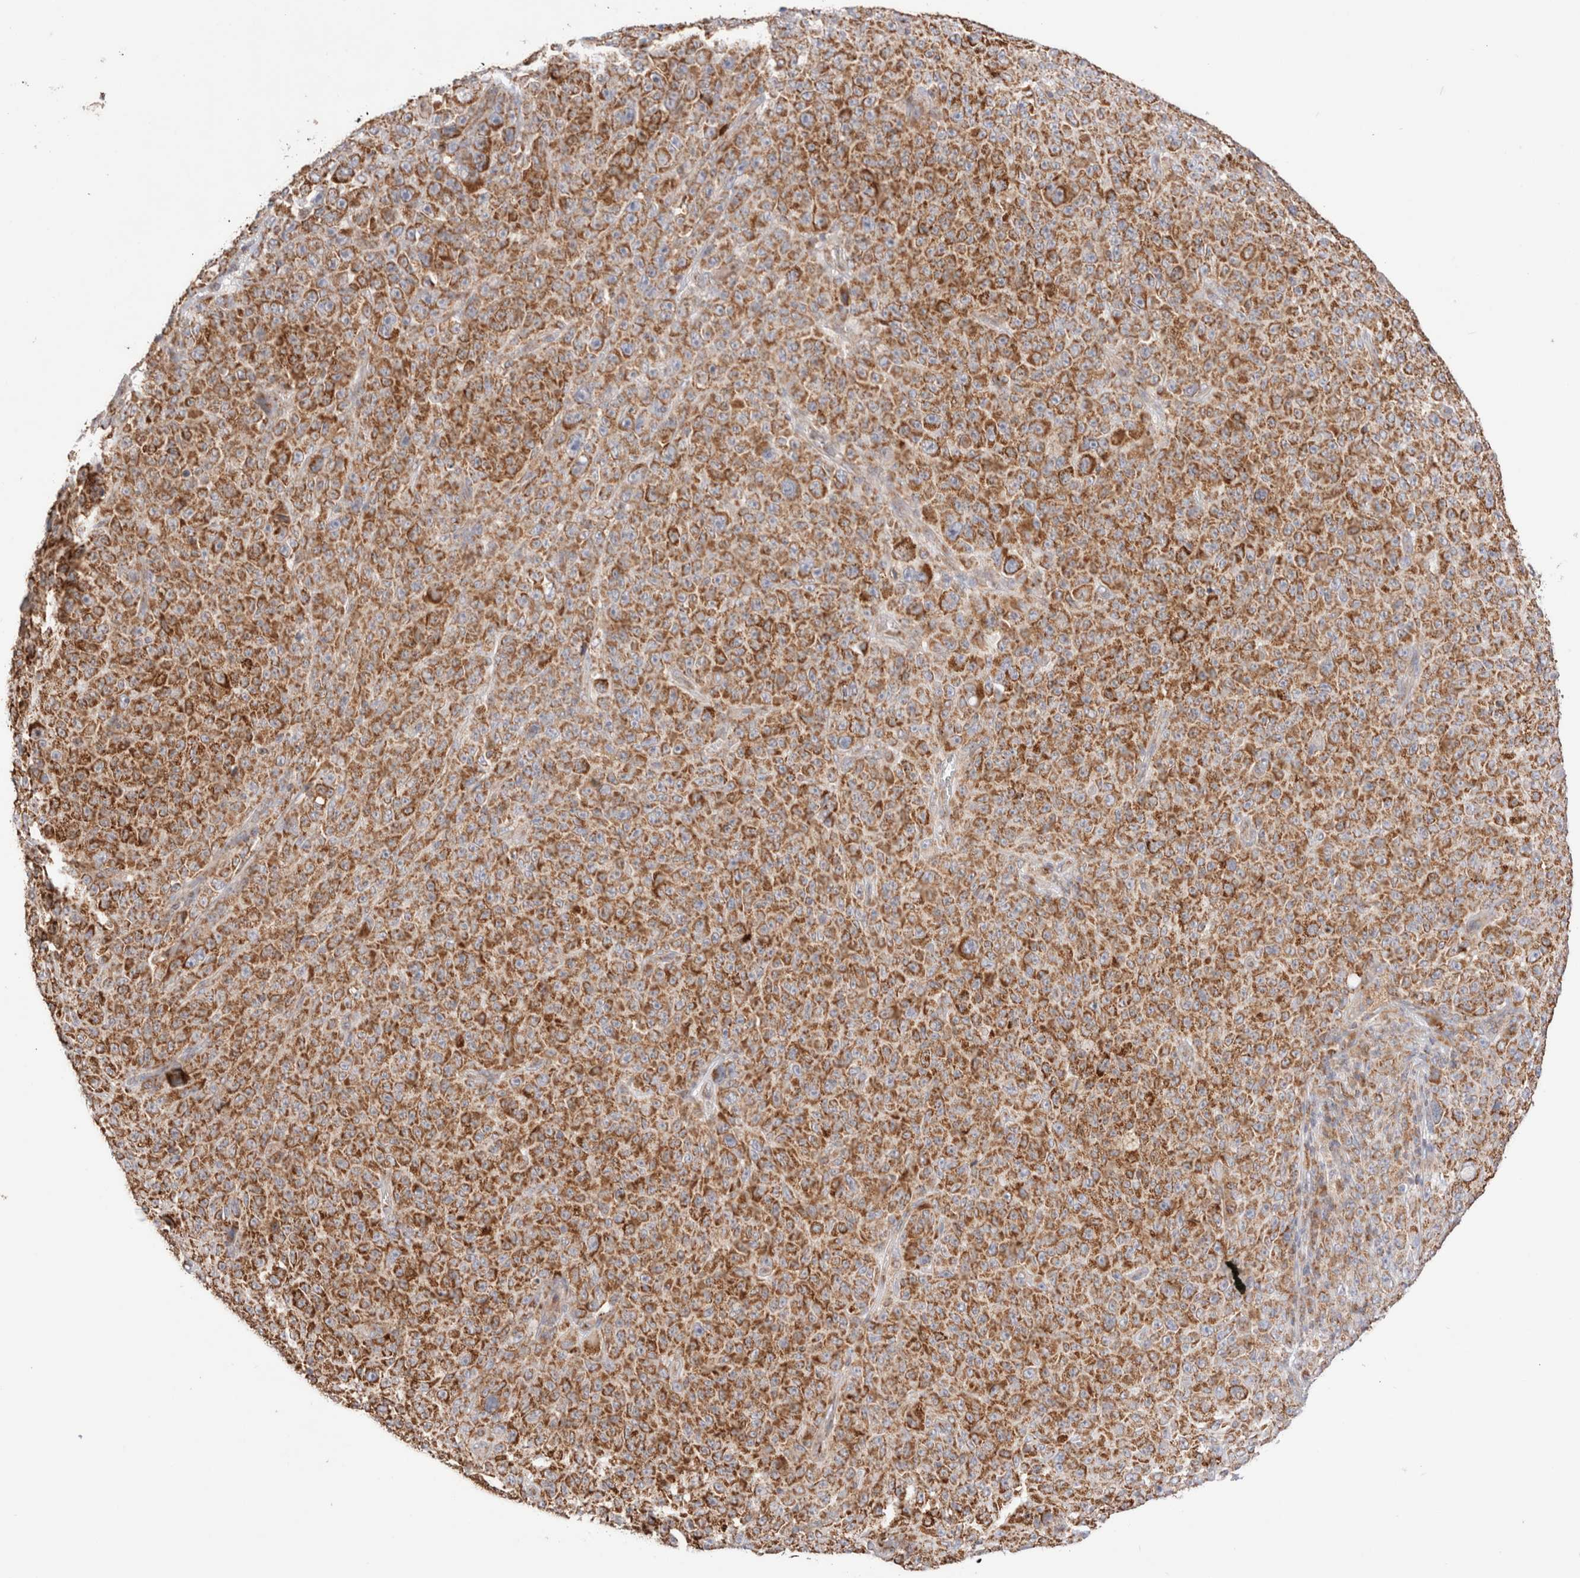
{"staining": {"intensity": "moderate", "quantity": ">75%", "location": "cytoplasmic/membranous"}, "tissue": "melanoma", "cell_type": "Tumor cells", "image_type": "cancer", "snomed": [{"axis": "morphology", "description": "Malignant melanoma, NOS"}, {"axis": "topography", "description": "Skin"}], "caption": "Melanoma was stained to show a protein in brown. There is medium levels of moderate cytoplasmic/membranous positivity in about >75% of tumor cells.", "gene": "TMPPE", "patient": {"sex": "female", "age": 82}}